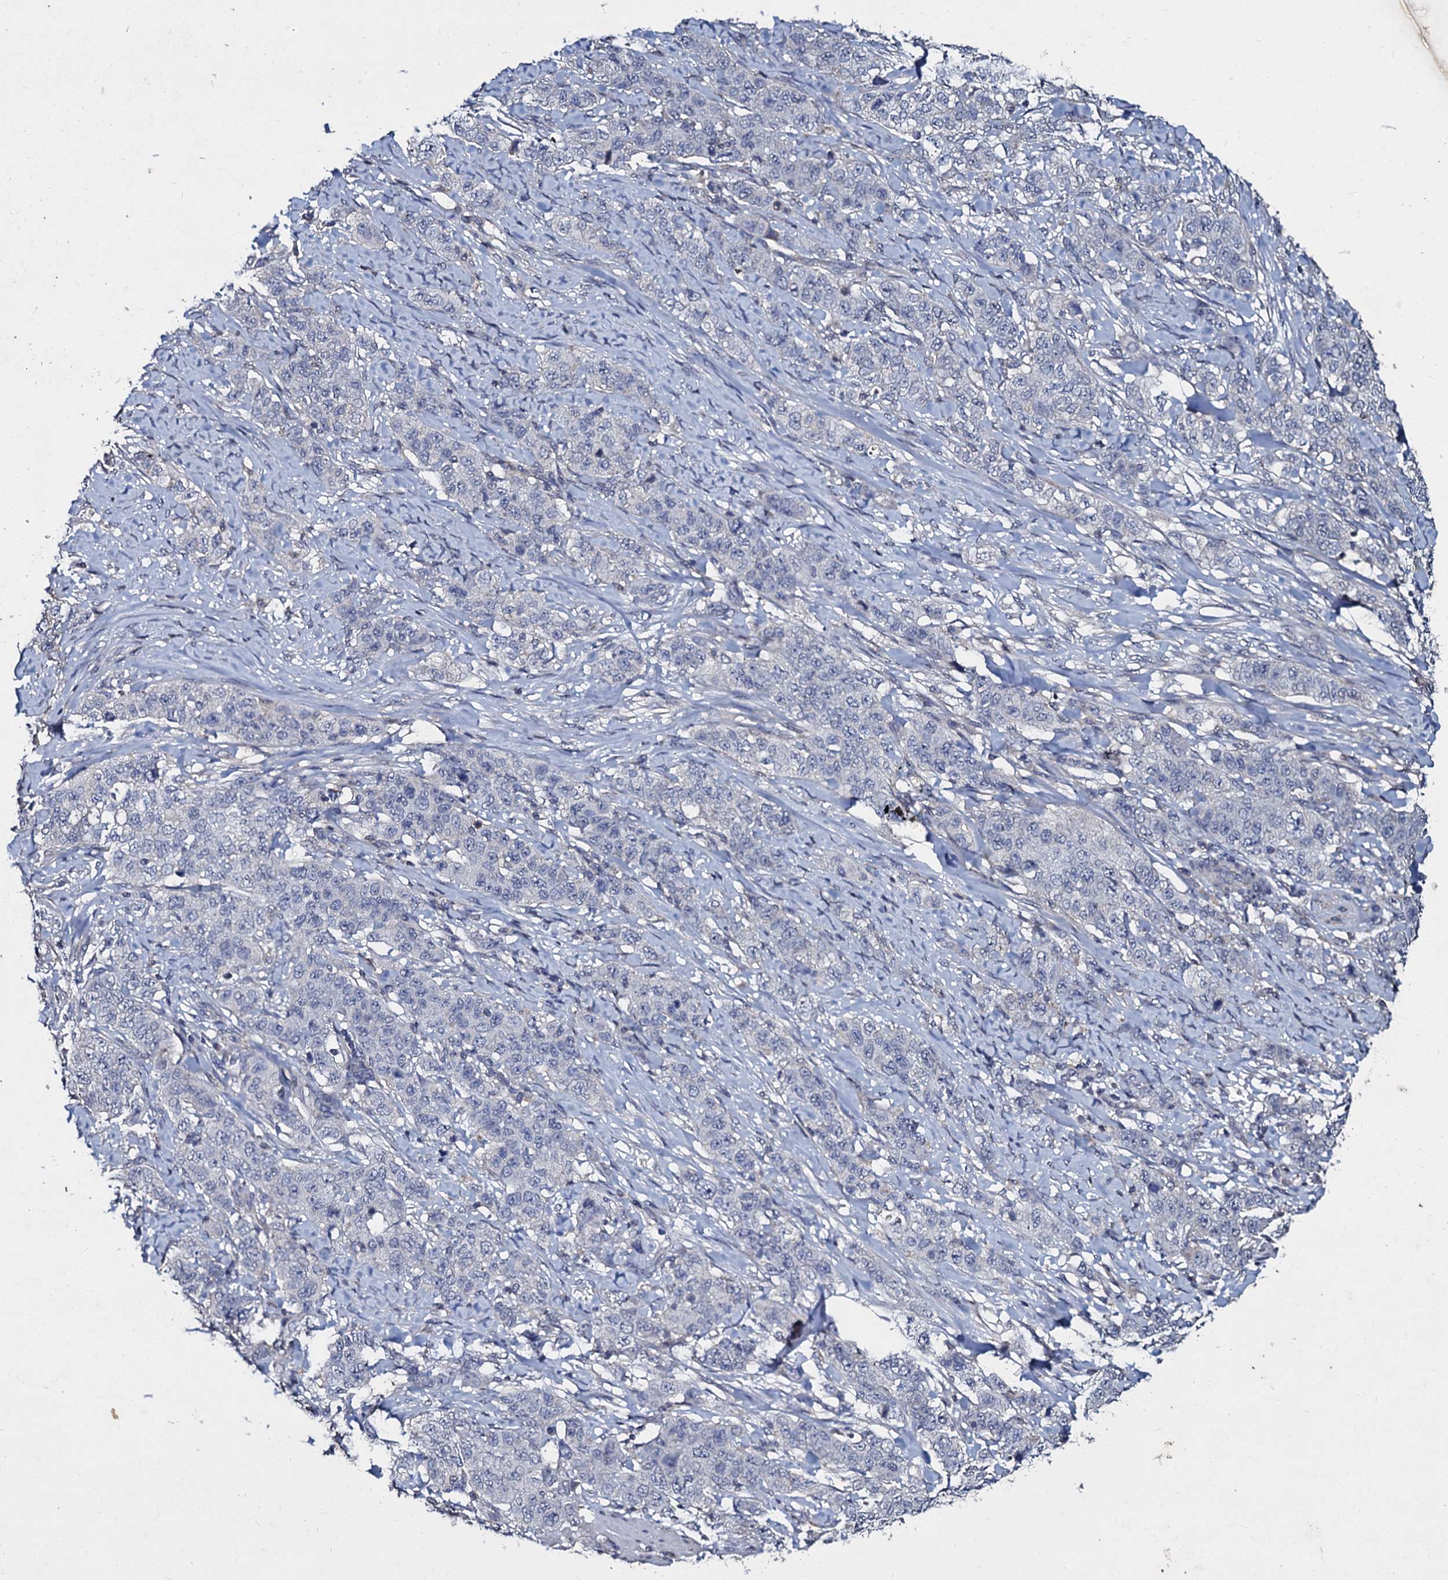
{"staining": {"intensity": "negative", "quantity": "none", "location": "none"}, "tissue": "stomach cancer", "cell_type": "Tumor cells", "image_type": "cancer", "snomed": [{"axis": "morphology", "description": "Adenocarcinoma, NOS"}, {"axis": "topography", "description": "Stomach"}], "caption": "High magnification brightfield microscopy of stomach cancer stained with DAB (brown) and counterstained with hematoxylin (blue): tumor cells show no significant staining. (DAB (3,3'-diaminobenzidine) immunohistochemistry with hematoxylin counter stain).", "gene": "SLC37A4", "patient": {"sex": "male", "age": 48}}